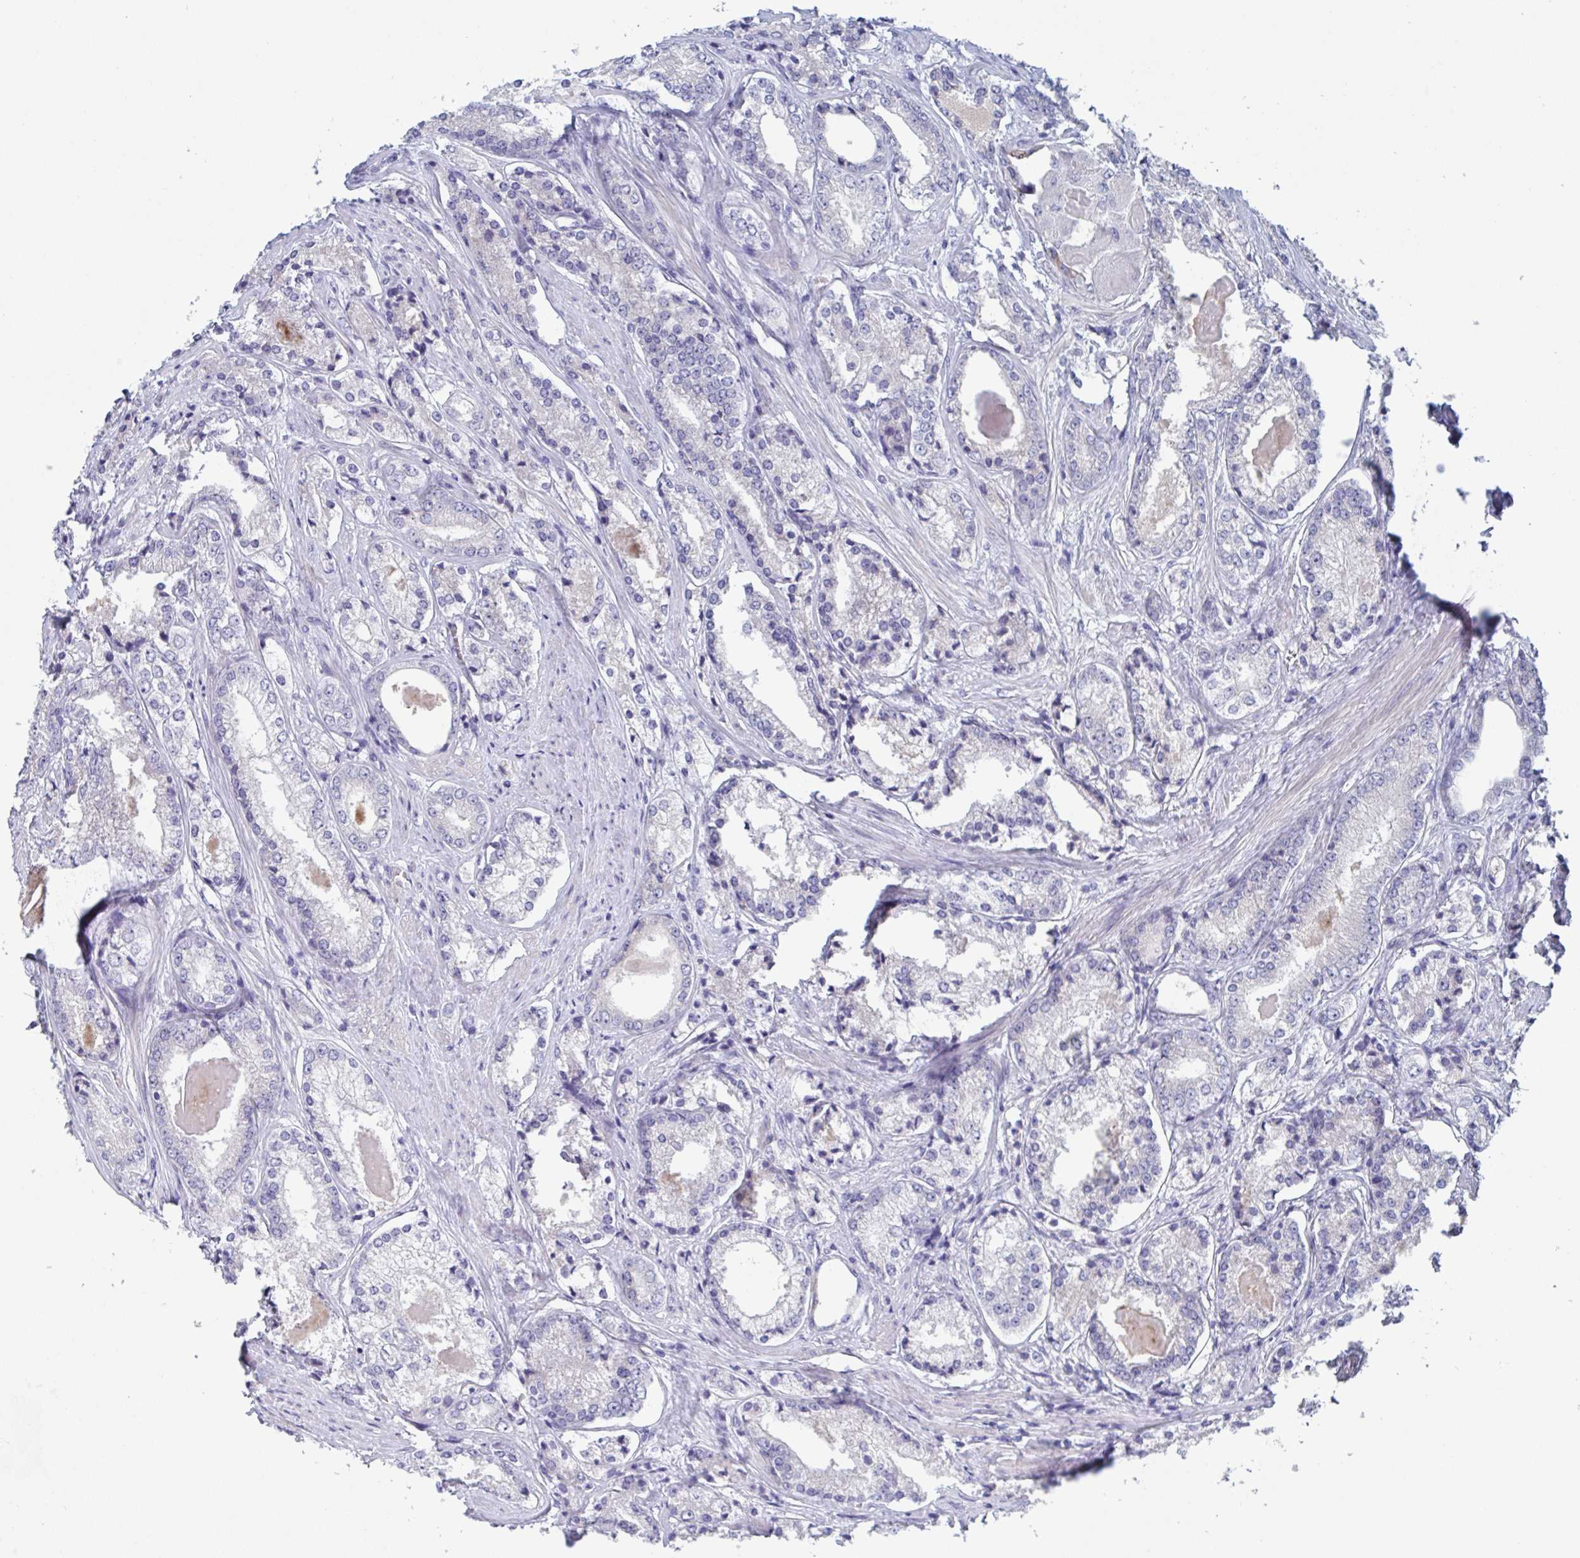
{"staining": {"intensity": "negative", "quantity": "none", "location": "none"}, "tissue": "prostate cancer", "cell_type": "Tumor cells", "image_type": "cancer", "snomed": [{"axis": "morphology", "description": "Adenocarcinoma, NOS"}, {"axis": "morphology", "description": "Adenocarcinoma, Low grade"}, {"axis": "topography", "description": "Prostate"}], "caption": "Prostate cancer was stained to show a protein in brown. There is no significant positivity in tumor cells.", "gene": "ST14", "patient": {"sex": "male", "age": 68}}